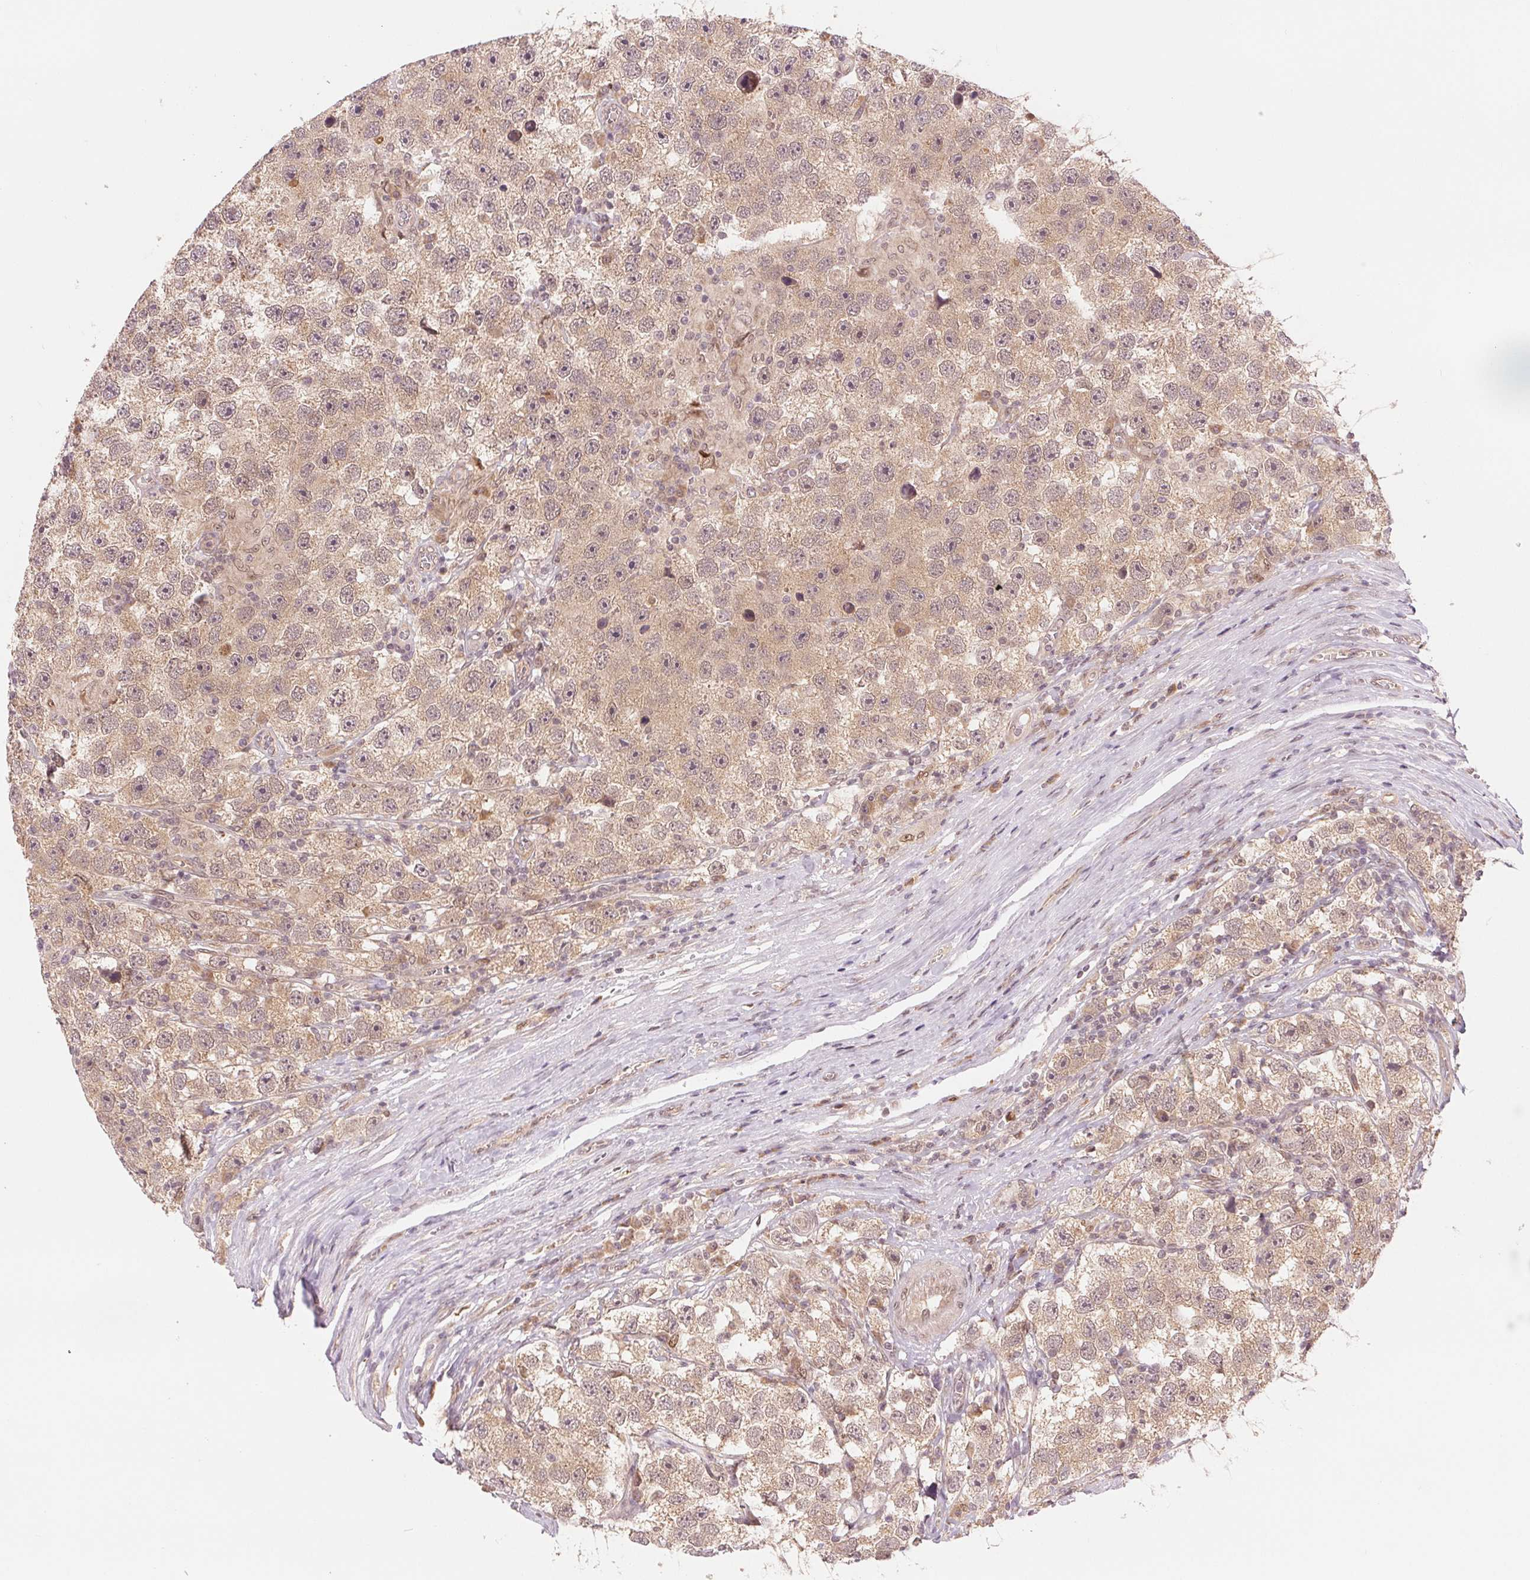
{"staining": {"intensity": "weak", "quantity": ">75%", "location": "cytoplasmic/membranous"}, "tissue": "testis cancer", "cell_type": "Tumor cells", "image_type": "cancer", "snomed": [{"axis": "morphology", "description": "Seminoma, NOS"}, {"axis": "topography", "description": "Testis"}], "caption": "About >75% of tumor cells in testis seminoma display weak cytoplasmic/membranous protein expression as visualized by brown immunohistochemical staining.", "gene": "ERI3", "patient": {"sex": "male", "age": 26}}